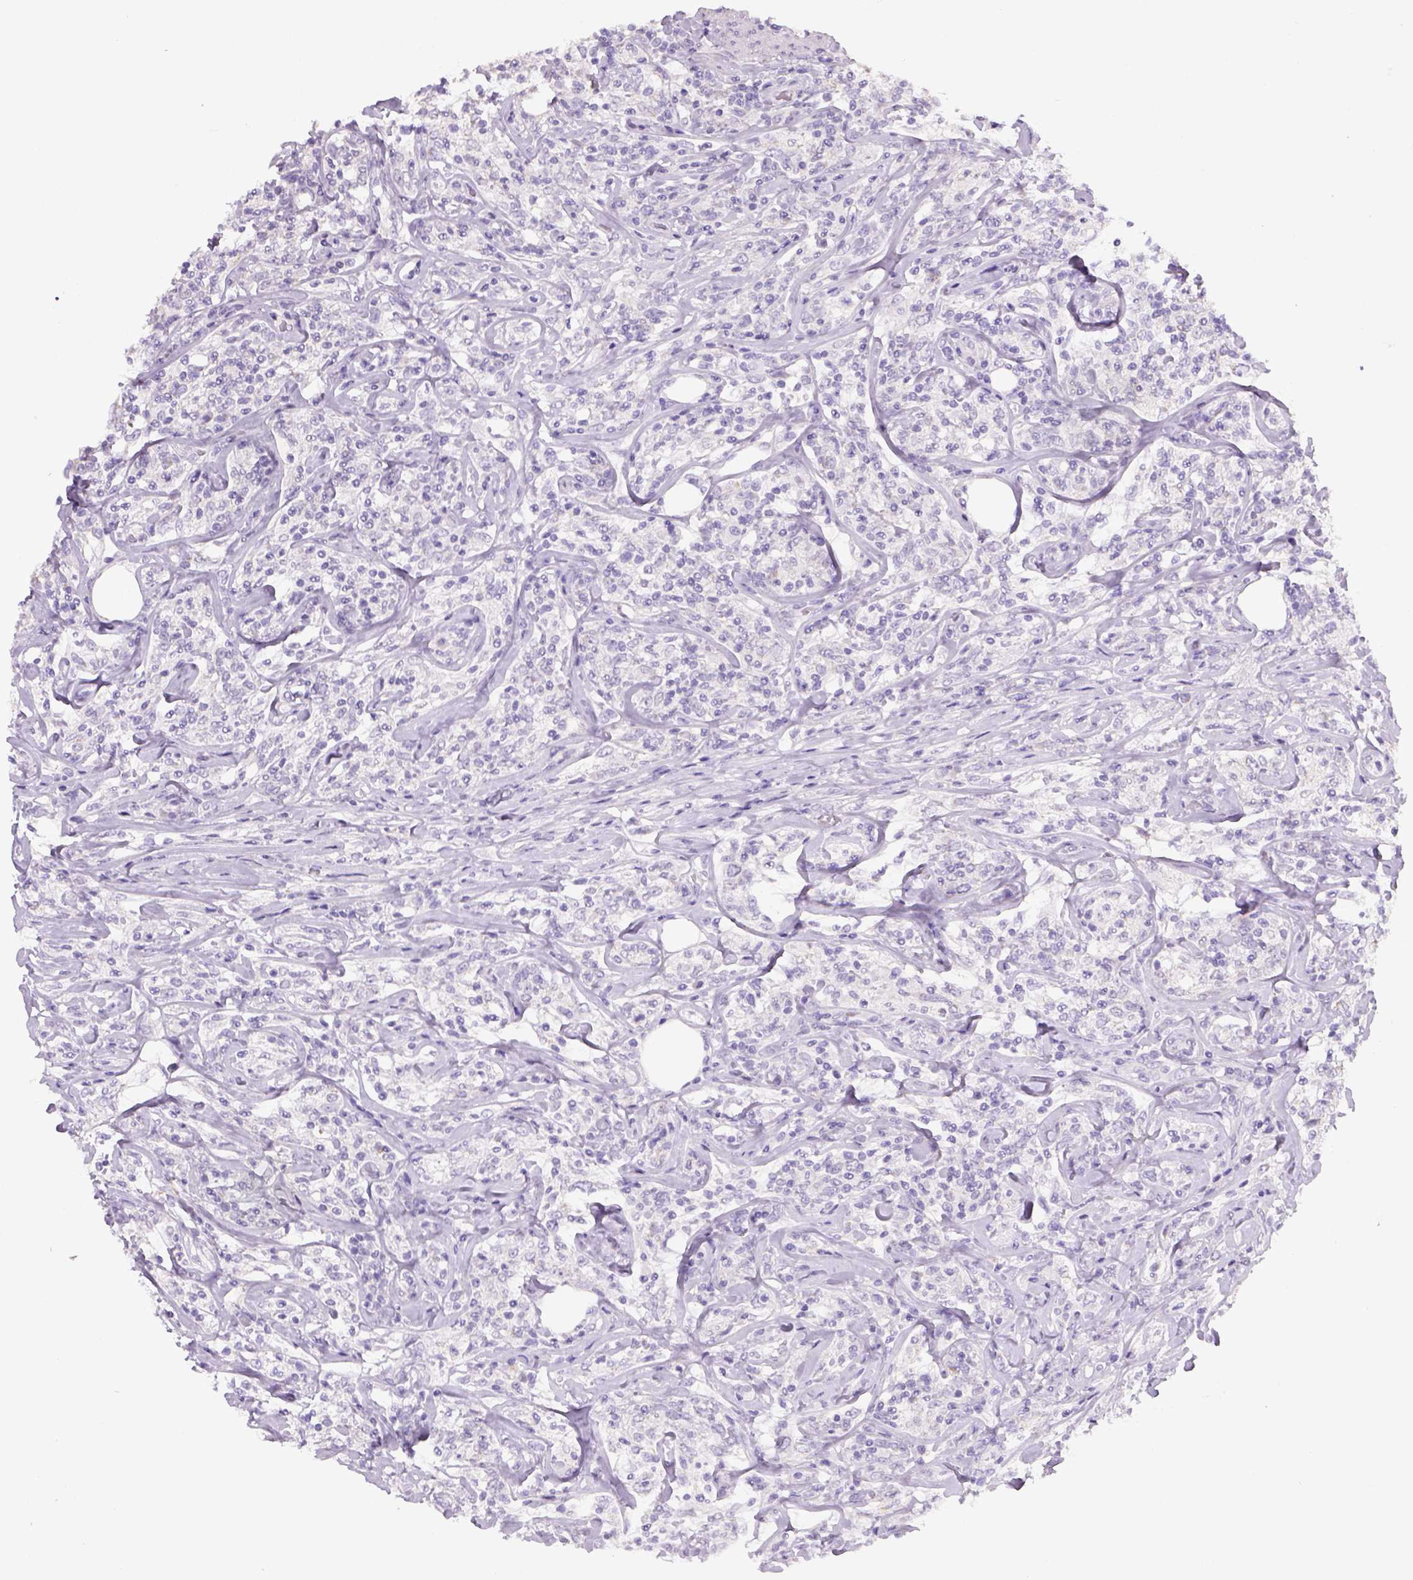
{"staining": {"intensity": "negative", "quantity": "none", "location": "none"}, "tissue": "lymphoma", "cell_type": "Tumor cells", "image_type": "cancer", "snomed": [{"axis": "morphology", "description": "Malignant lymphoma, non-Hodgkin's type, High grade"}, {"axis": "topography", "description": "Lymph node"}], "caption": "Tumor cells are negative for protein expression in human malignant lymphoma, non-Hodgkin's type (high-grade). The staining was performed using DAB (3,3'-diaminobenzidine) to visualize the protein expression in brown, while the nuclei were stained in blue with hematoxylin (Magnification: 20x).", "gene": "ADGRV1", "patient": {"sex": "female", "age": 84}}